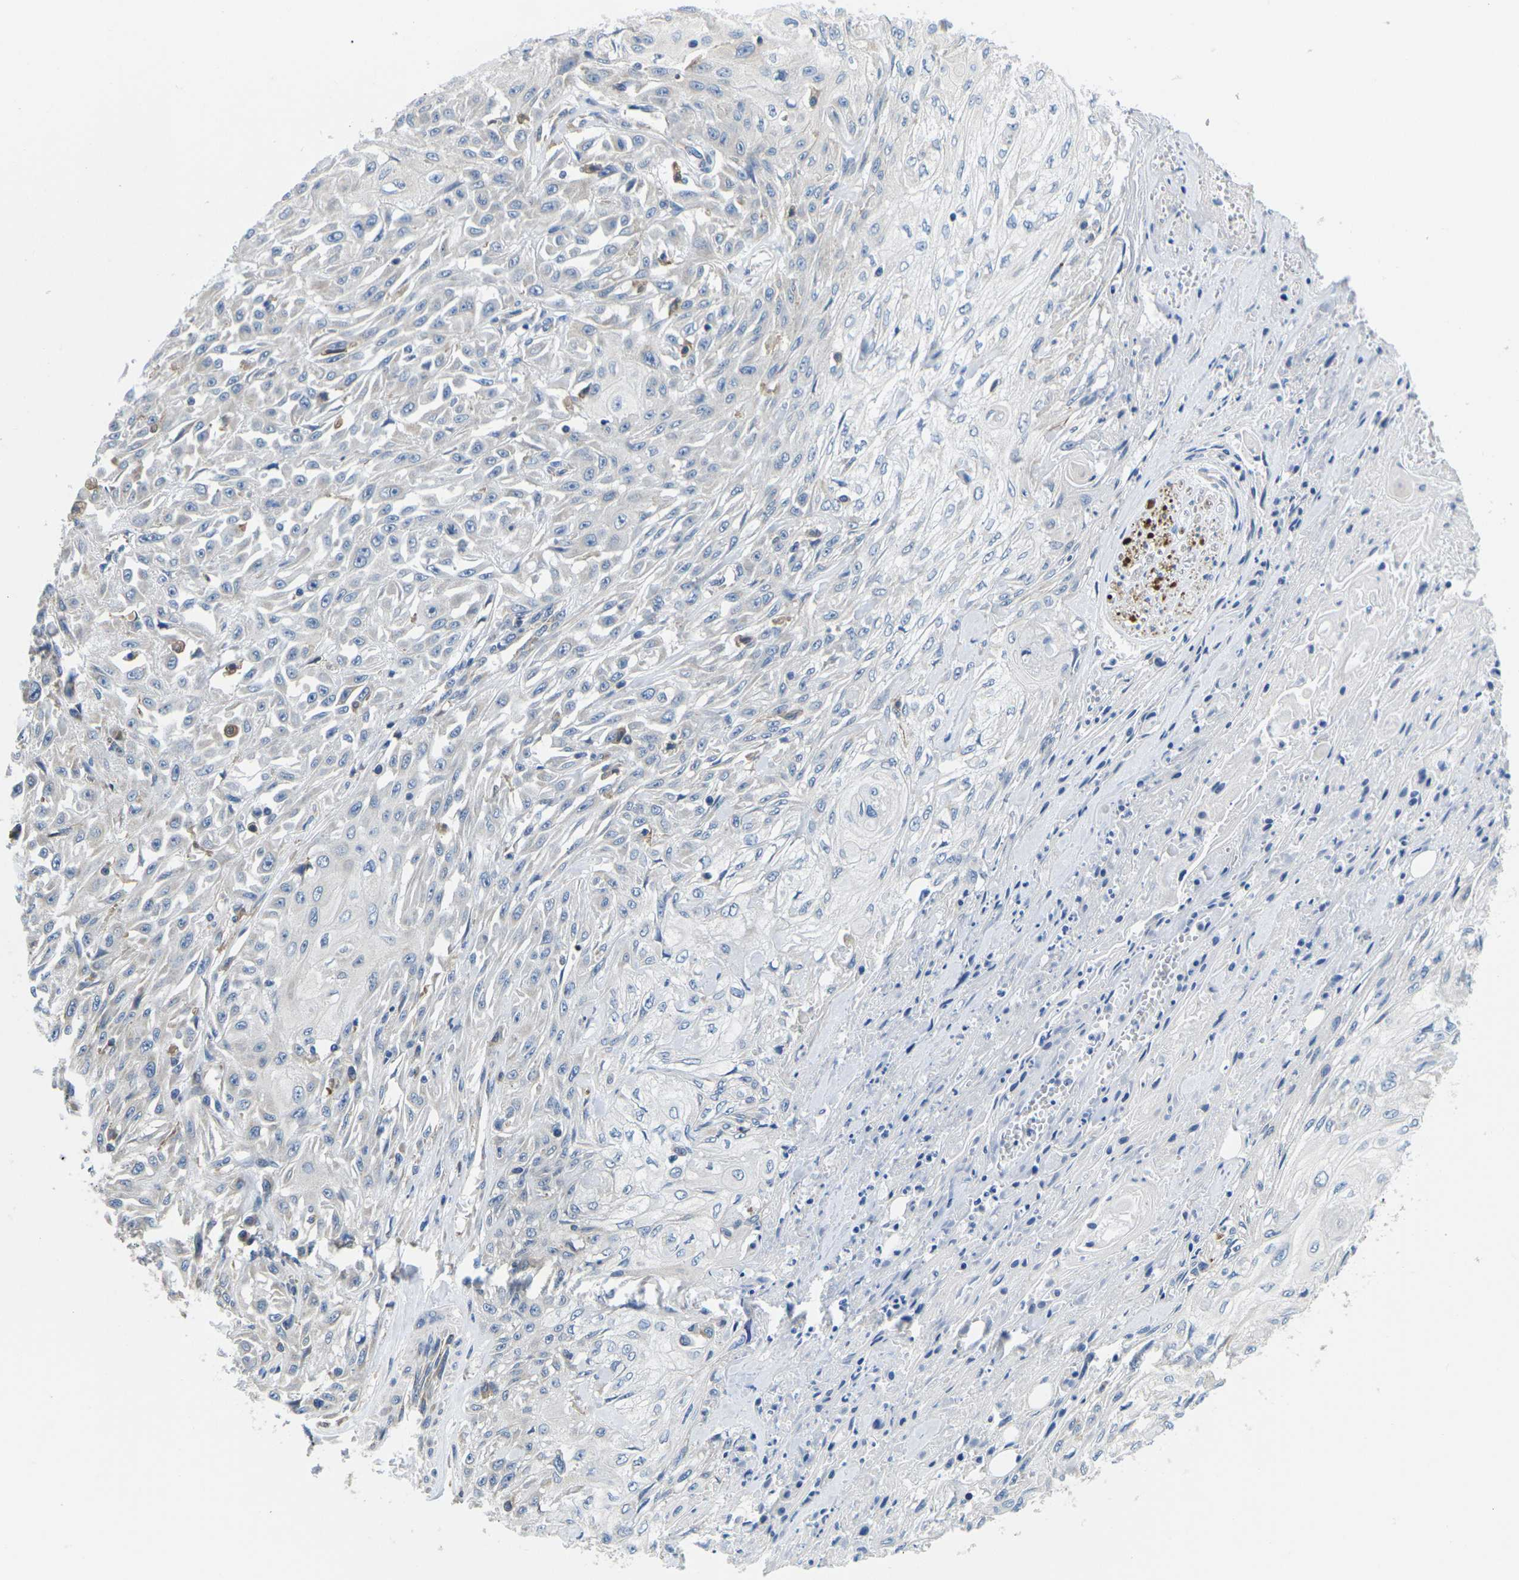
{"staining": {"intensity": "negative", "quantity": "none", "location": "none"}, "tissue": "skin cancer", "cell_type": "Tumor cells", "image_type": "cancer", "snomed": [{"axis": "morphology", "description": "Squamous cell carcinoma, NOS"}, {"axis": "morphology", "description": "Squamous cell carcinoma, metastatic, NOS"}, {"axis": "topography", "description": "Skin"}, {"axis": "topography", "description": "Lymph node"}], "caption": "A photomicrograph of human skin cancer (squamous cell carcinoma) is negative for staining in tumor cells.", "gene": "TMEFF2", "patient": {"sex": "male", "age": 75}}